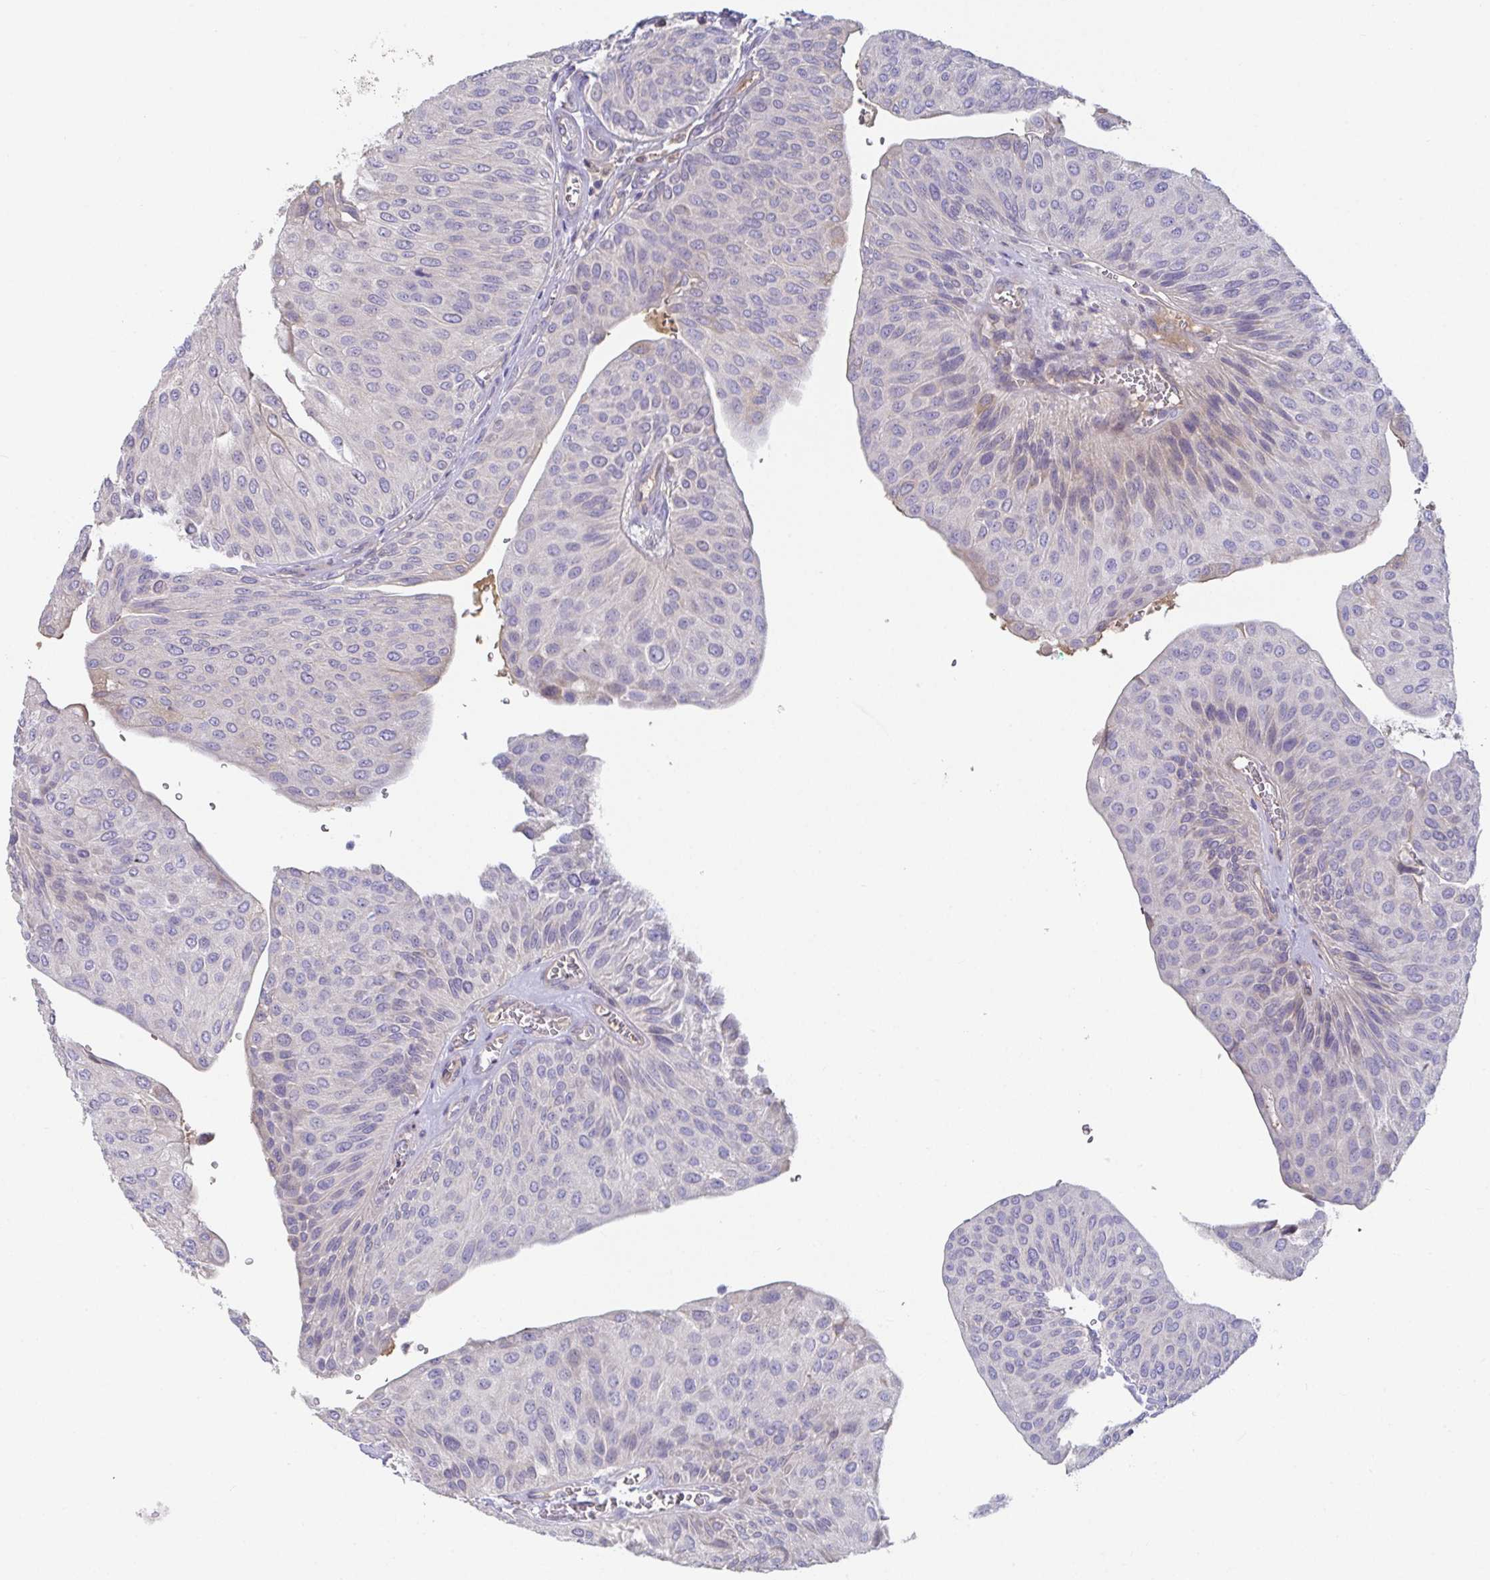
{"staining": {"intensity": "negative", "quantity": "none", "location": "none"}, "tissue": "urothelial cancer", "cell_type": "Tumor cells", "image_type": "cancer", "snomed": [{"axis": "morphology", "description": "Urothelial carcinoma, NOS"}, {"axis": "topography", "description": "Urinary bladder"}], "caption": "This is an immunohistochemistry histopathology image of human urothelial cancer. There is no positivity in tumor cells.", "gene": "ANO5", "patient": {"sex": "male", "age": 67}}